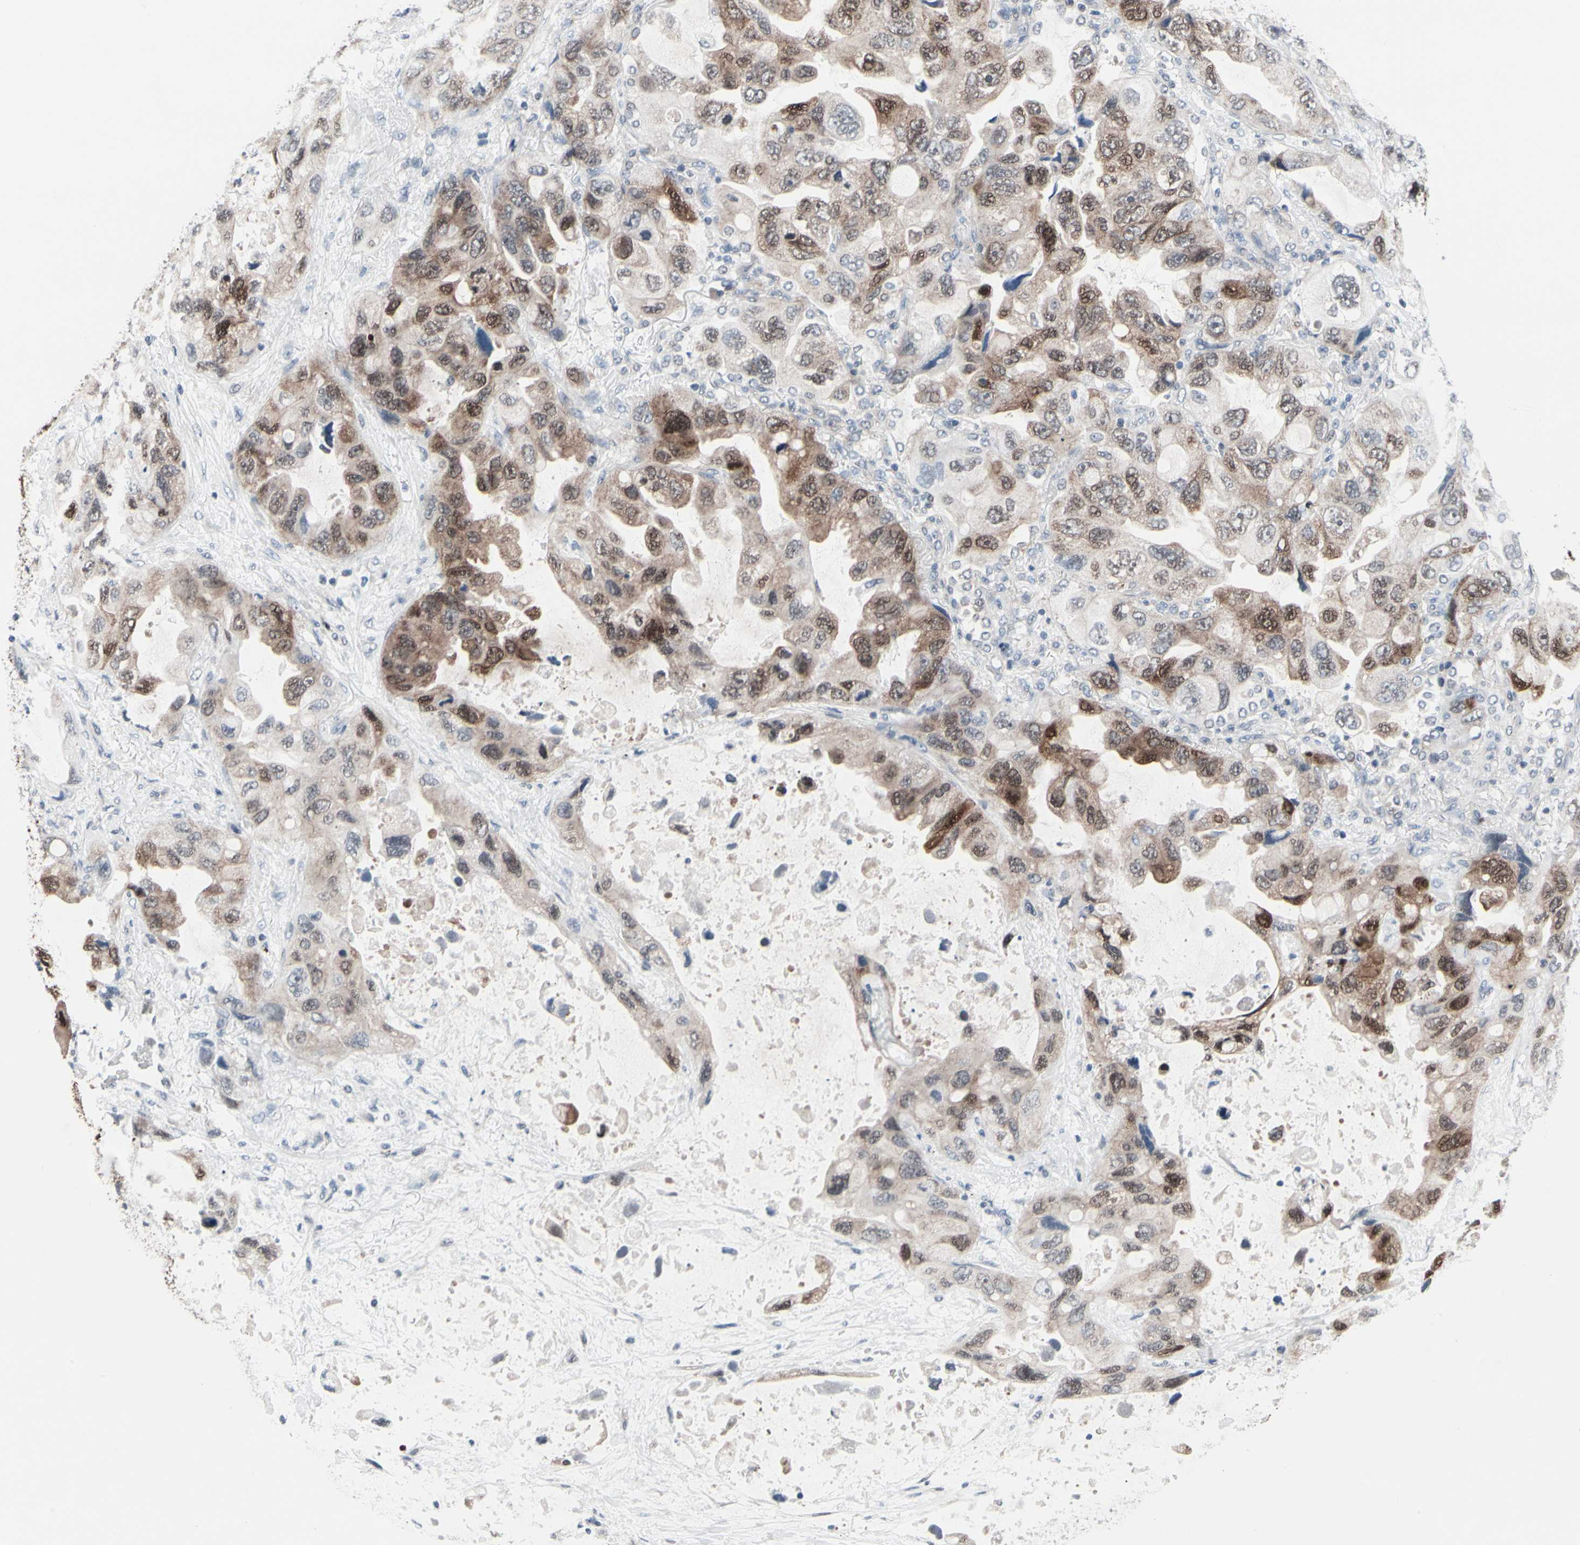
{"staining": {"intensity": "moderate", "quantity": "25%-75%", "location": "cytoplasmic/membranous,nuclear"}, "tissue": "lung cancer", "cell_type": "Tumor cells", "image_type": "cancer", "snomed": [{"axis": "morphology", "description": "Squamous cell carcinoma, NOS"}, {"axis": "topography", "description": "Lung"}], "caption": "Immunohistochemistry (DAB) staining of squamous cell carcinoma (lung) demonstrates moderate cytoplasmic/membranous and nuclear protein expression in approximately 25%-75% of tumor cells. The staining is performed using DAB brown chromogen to label protein expression. The nuclei are counter-stained blue using hematoxylin.", "gene": "TXN", "patient": {"sex": "female", "age": 73}}